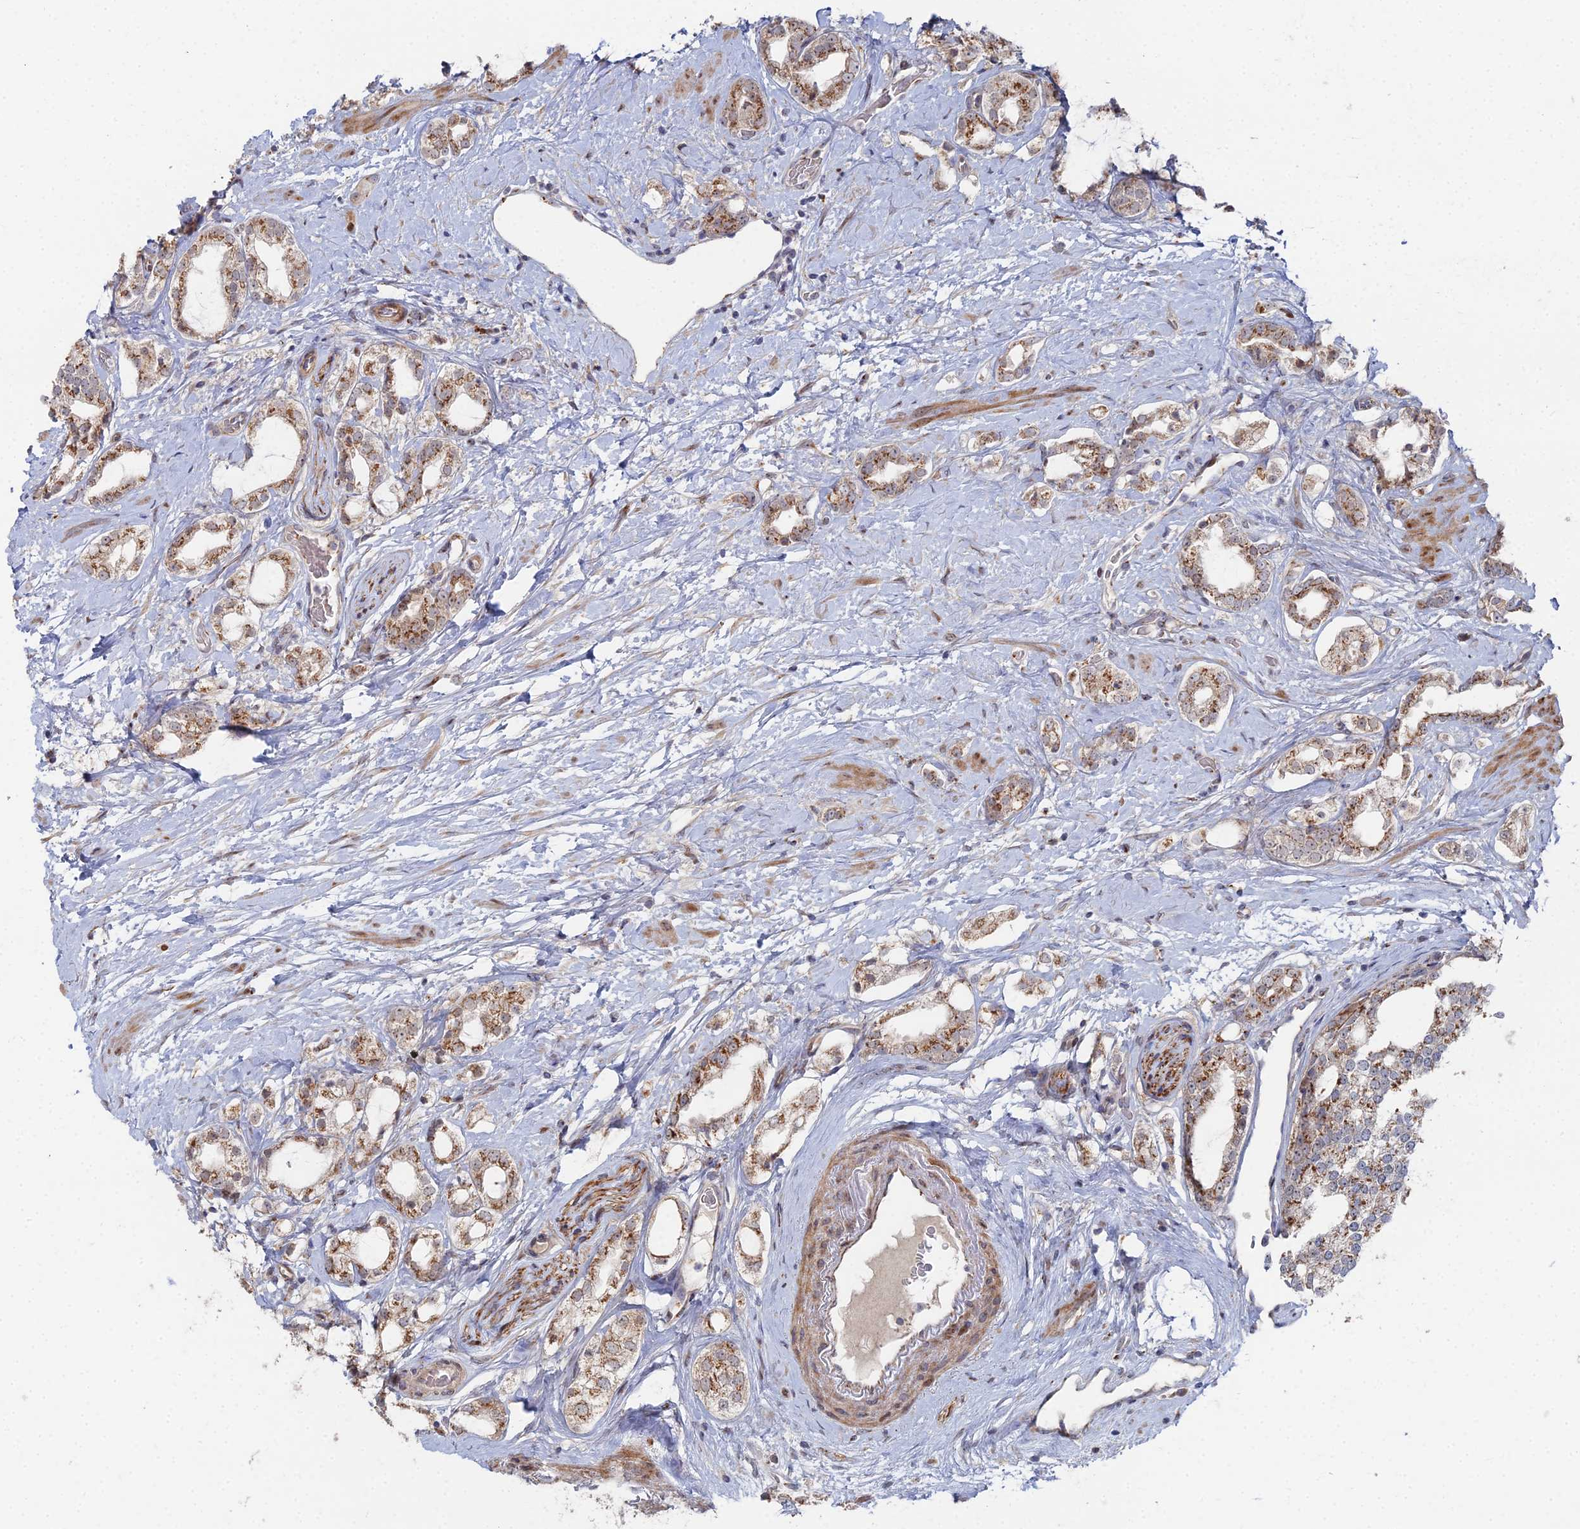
{"staining": {"intensity": "moderate", "quantity": ">75%", "location": "cytoplasmic/membranous"}, "tissue": "prostate cancer", "cell_type": "Tumor cells", "image_type": "cancer", "snomed": [{"axis": "morphology", "description": "Adenocarcinoma, High grade"}, {"axis": "topography", "description": "Prostate"}], "caption": "A histopathology image of prostate cancer stained for a protein exhibits moderate cytoplasmic/membranous brown staining in tumor cells. (DAB = brown stain, brightfield microscopy at high magnification).", "gene": "SGMS1", "patient": {"sex": "male", "age": 64}}